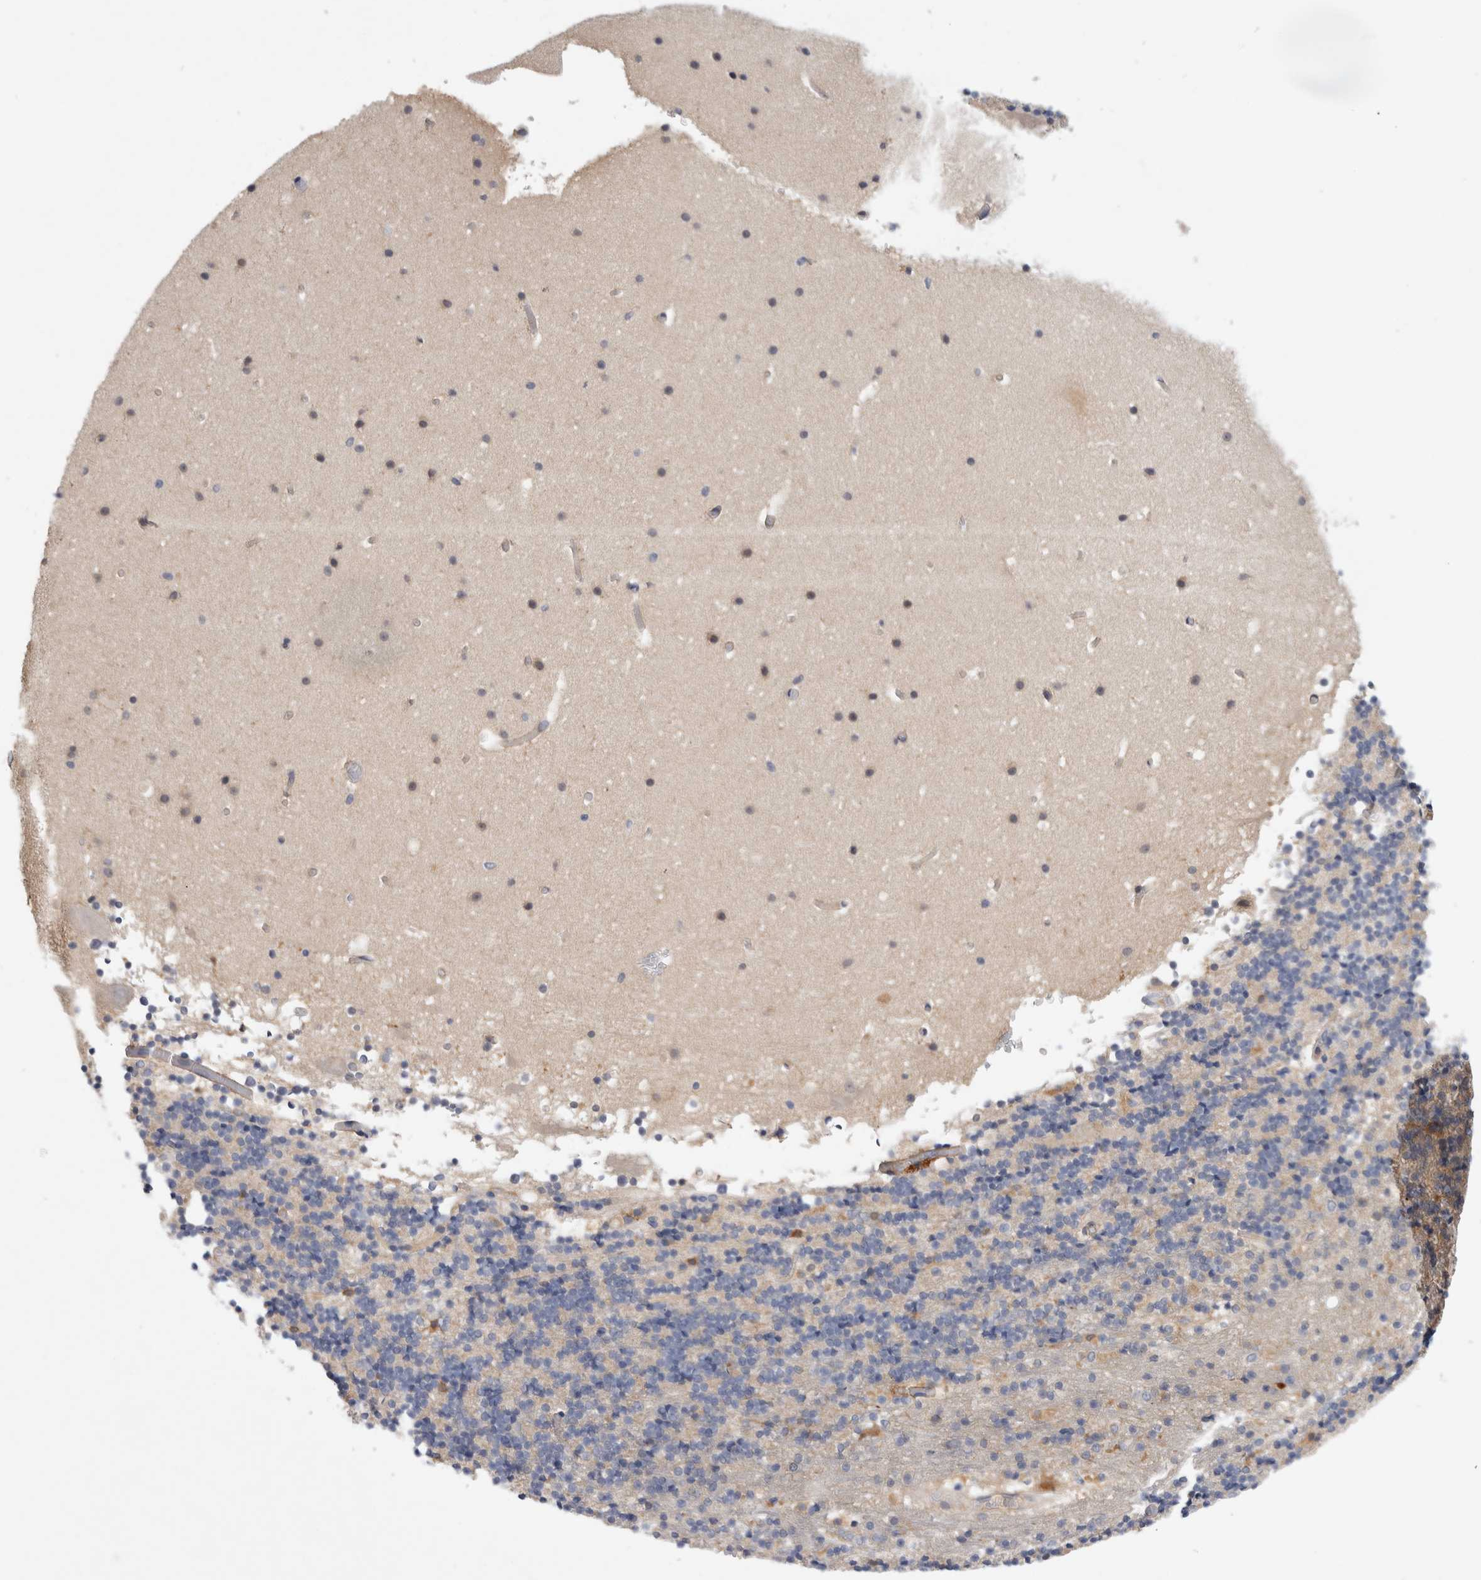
{"staining": {"intensity": "negative", "quantity": "none", "location": "none"}, "tissue": "cerebellum", "cell_type": "Cells in granular layer", "image_type": "normal", "snomed": [{"axis": "morphology", "description": "Normal tissue, NOS"}, {"axis": "topography", "description": "Cerebellum"}], "caption": "Histopathology image shows no protein staining in cells in granular layer of unremarkable cerebellum. (Immunohistochemistry, brightfield microscopy, high magnification).", "gene": "PGM1", "patient": {"sex": "male", "age": 57}}